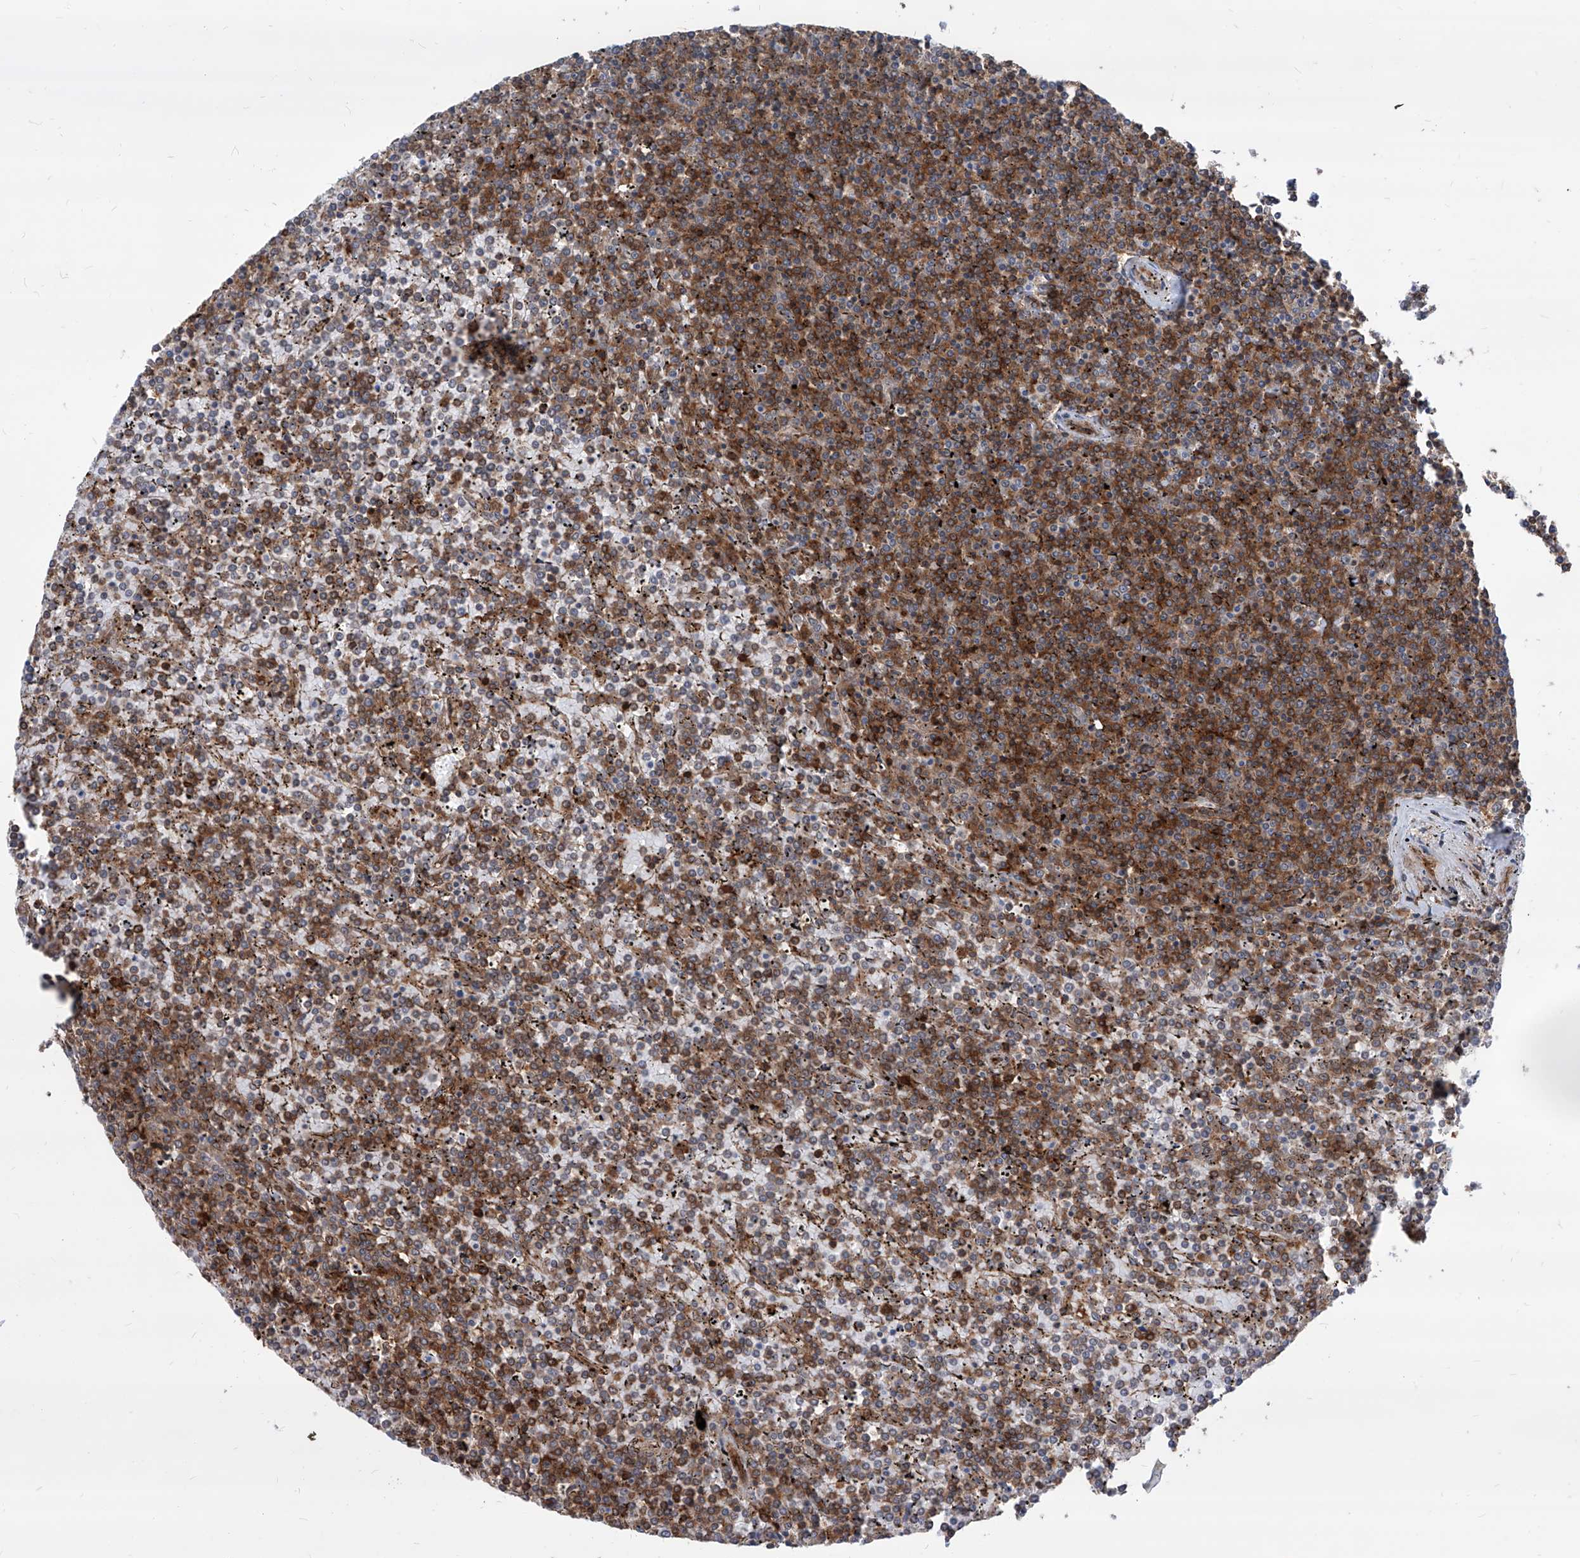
{"staining": {"intensity": "moderate", "quantity": "25%-75%", "location": "cytoplasmic/membranous"}, "tissue": "lymphoma", "cell_type": "Tumor cells", "image_type": "cancer", "snomed": [{"axis": "morphology", "description": "Malignant lymphoma, non-Hodgkin's type, Low grade"}, {"axis": "topography", "description": "Spleen"}], "caption": "About 25%-75% of tumor cells in human lymphoma reveal moderate cytoplasmic/membranous protein positivity as visualized by brown immunohistochemical staining.", "gene": "MAGED2", "patient": {"sex": "female", "age": 19}}